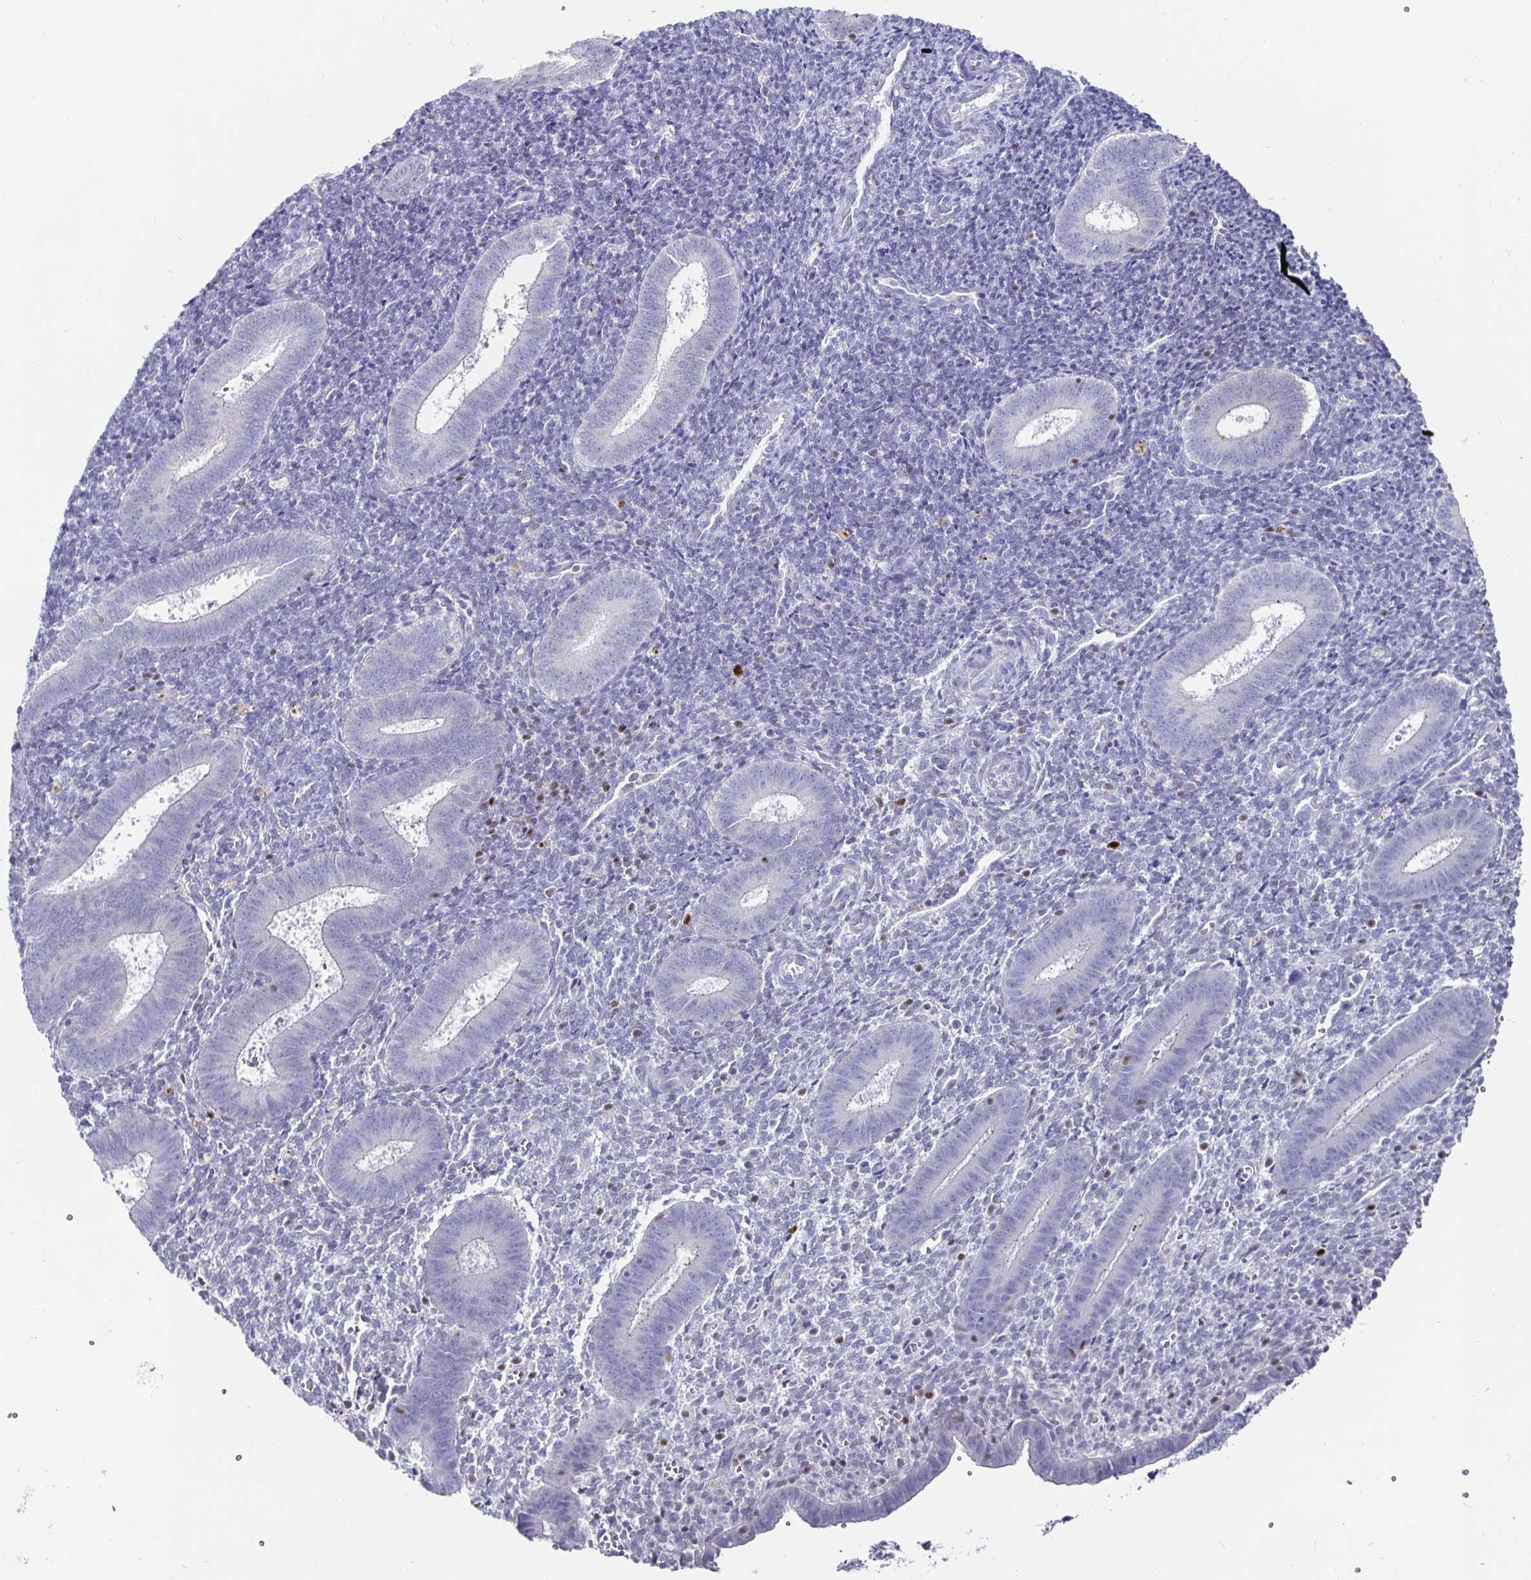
{"staining": {"intensity": "negative", "quantity": "none", "location": "none"}, "tissue": "endometrium", "cell_type": "Cells in endometrial stroma", "image_type": "normal", "snomed": [{"axis": "morphology", "description": "Normal tissue, NOS"}, {"axis": "topography", "description": "Endometrium"}], "caption": "IHC image of benign endometrium: endometrium stained with DAB (3,3'-diaminobenzidine) shows no significant protein expression in cells in endometrial stroma.", "gene": "RUNX2", "patient": {"sex": "female", "age": 25}}